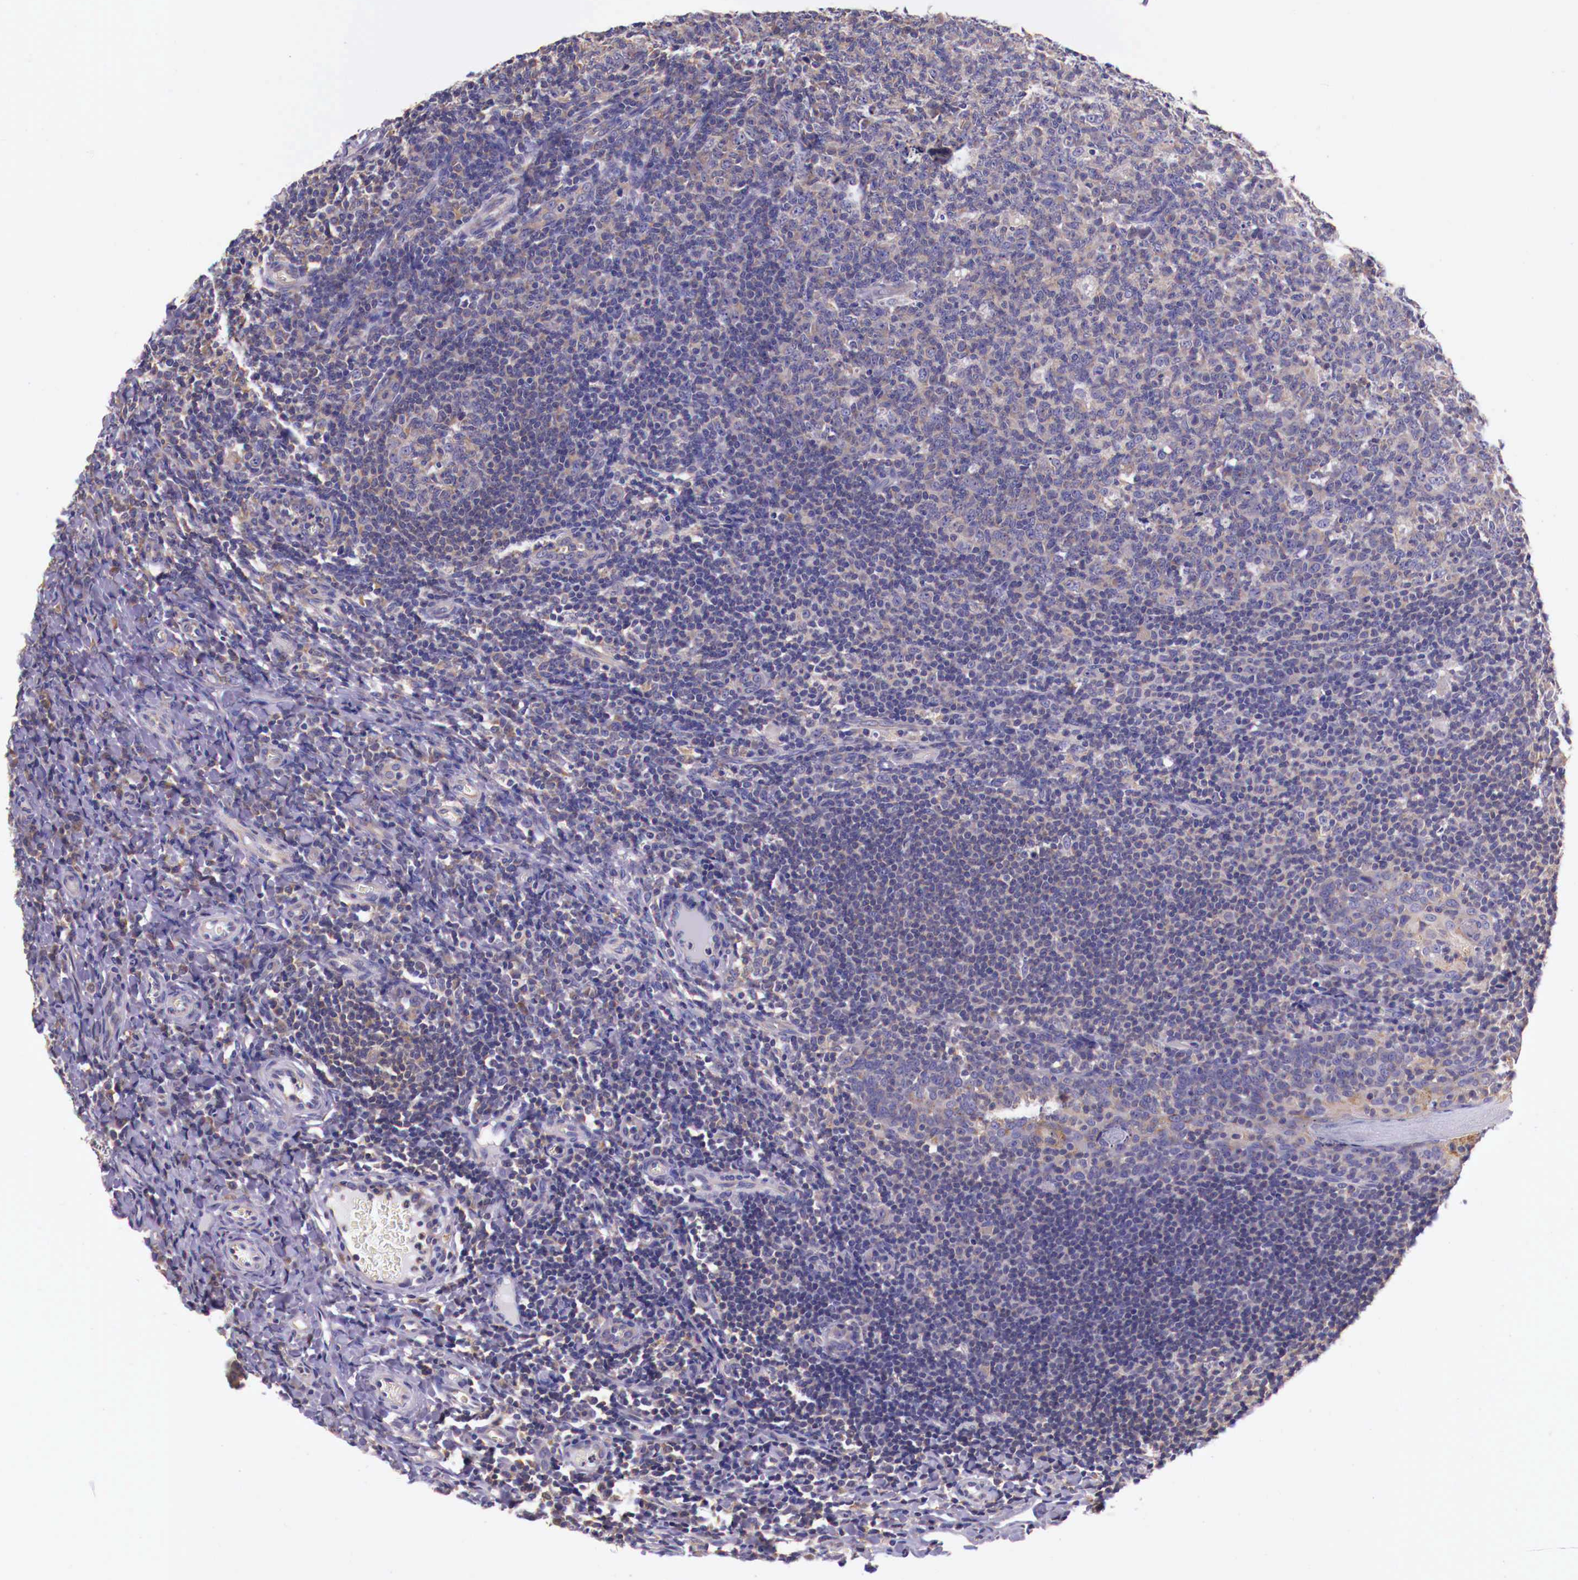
{"staining": {"intensity": "weak", "quantity": ">75%", "location": "cytoplasmic/membranous"}, "tissue": "tonsil", "cell_type": "Germinal center cells", "image_type": "normal", "snomed": [{"axis": "morphology", "description": "Normal tissue, NOS"}, {"axis": "topography", "description": "Tonsil"}], "caption": "Tonsil stained for a protein (brown) shows weak cytoplasmic/membranous positive expression in about >75% of germinal center cells.", "gene": "GRIPAP1", "patient": {"sex": "male", "age": 6}}